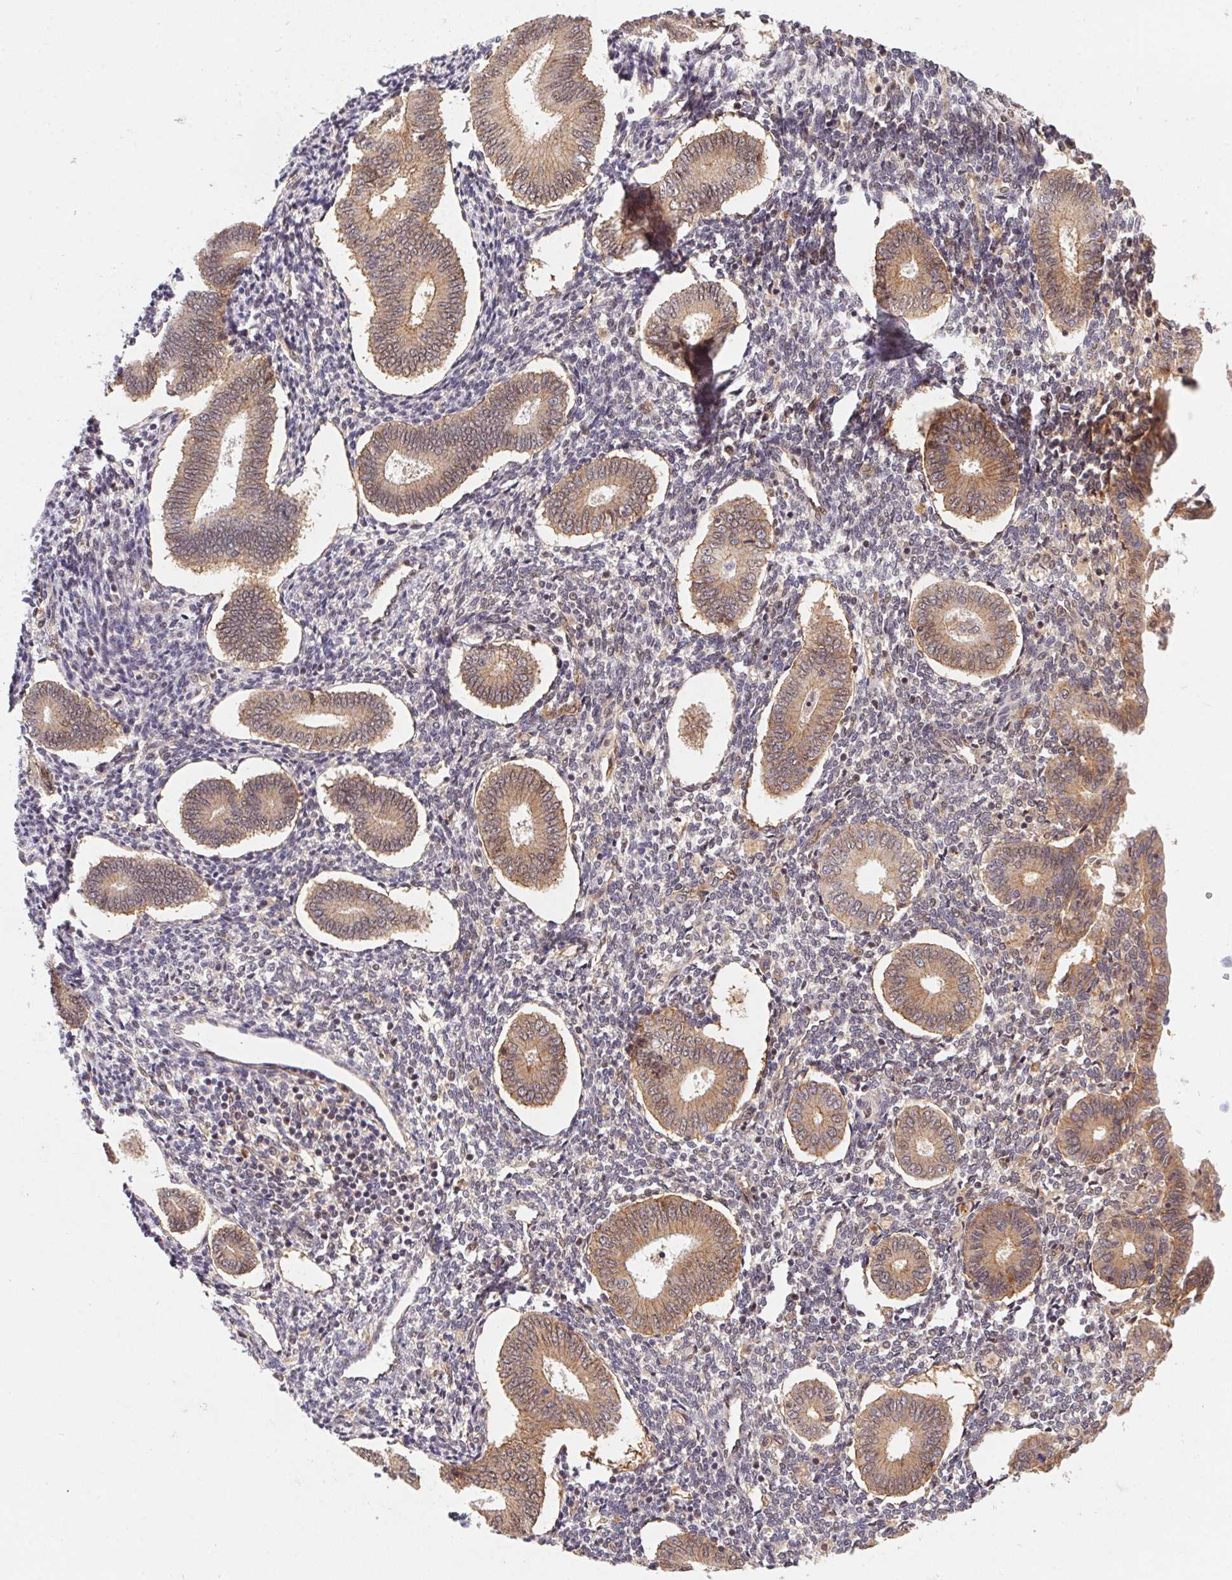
{"staining": {"intensity": "negative", "quantity": "none", "location": "none"}, "tissue": "endometrium", "cell_type": "Cells in endometrial stroma", "image_type": "normal", "snomed": [{"axis": "morphology", "description": "Normal tissue, NOS"}, {"axis": "topography", "description": "Endometrium"}], "caption": "Immunohistochemistry (IHC) histopathology image of benign endometrium: human endometrium stained with DAB demonstrates no significant protein expression in cells in endometrial stroma.", "gene": "SLC52A2", "patient": {"sex": "female", "age": 40}}